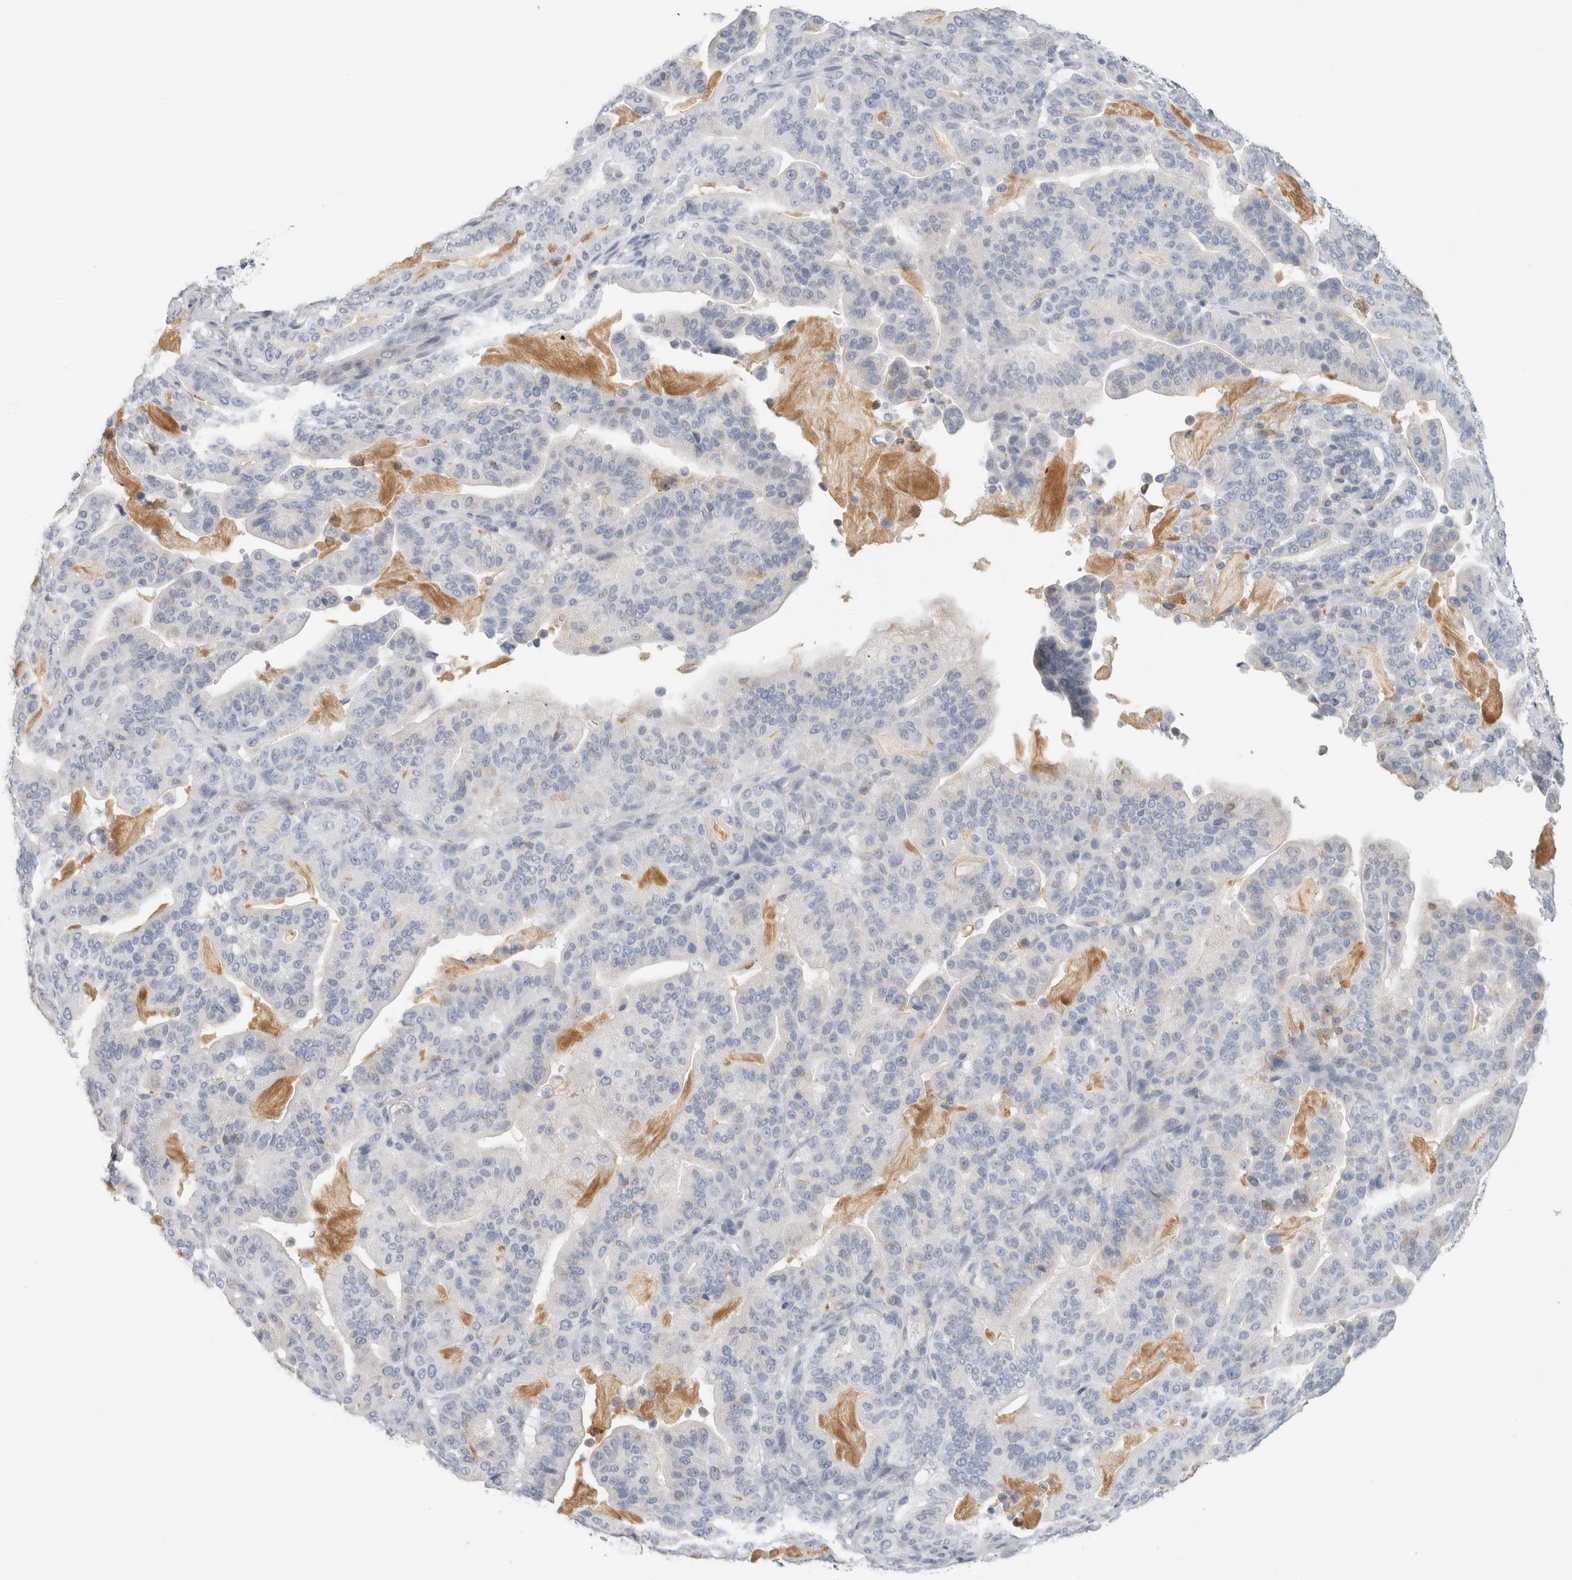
{"staining": {"intensity": "negative", "quantity": "none", "location": "none"}, "tissue": "pancreatic cancer", "cell_type": "Tumor cells", "image_type": "cancer", "snomed": [{"axis": "morphology", "description": "Adenocarcinoma, NOS"}, {"axis": "topography", "description": "Pancreas"}], "caption": "Protein analysis of pancreatic cancer (adenocarcinoma) demonstrates no significant expression in tumor cells. (Stains: DAB IHC with hematoxylin counter stain, Microscopy: brightfield microscopy at high magnification).", "gene": "P2RY2", "patient": {"sex": "male", "age": 63}}